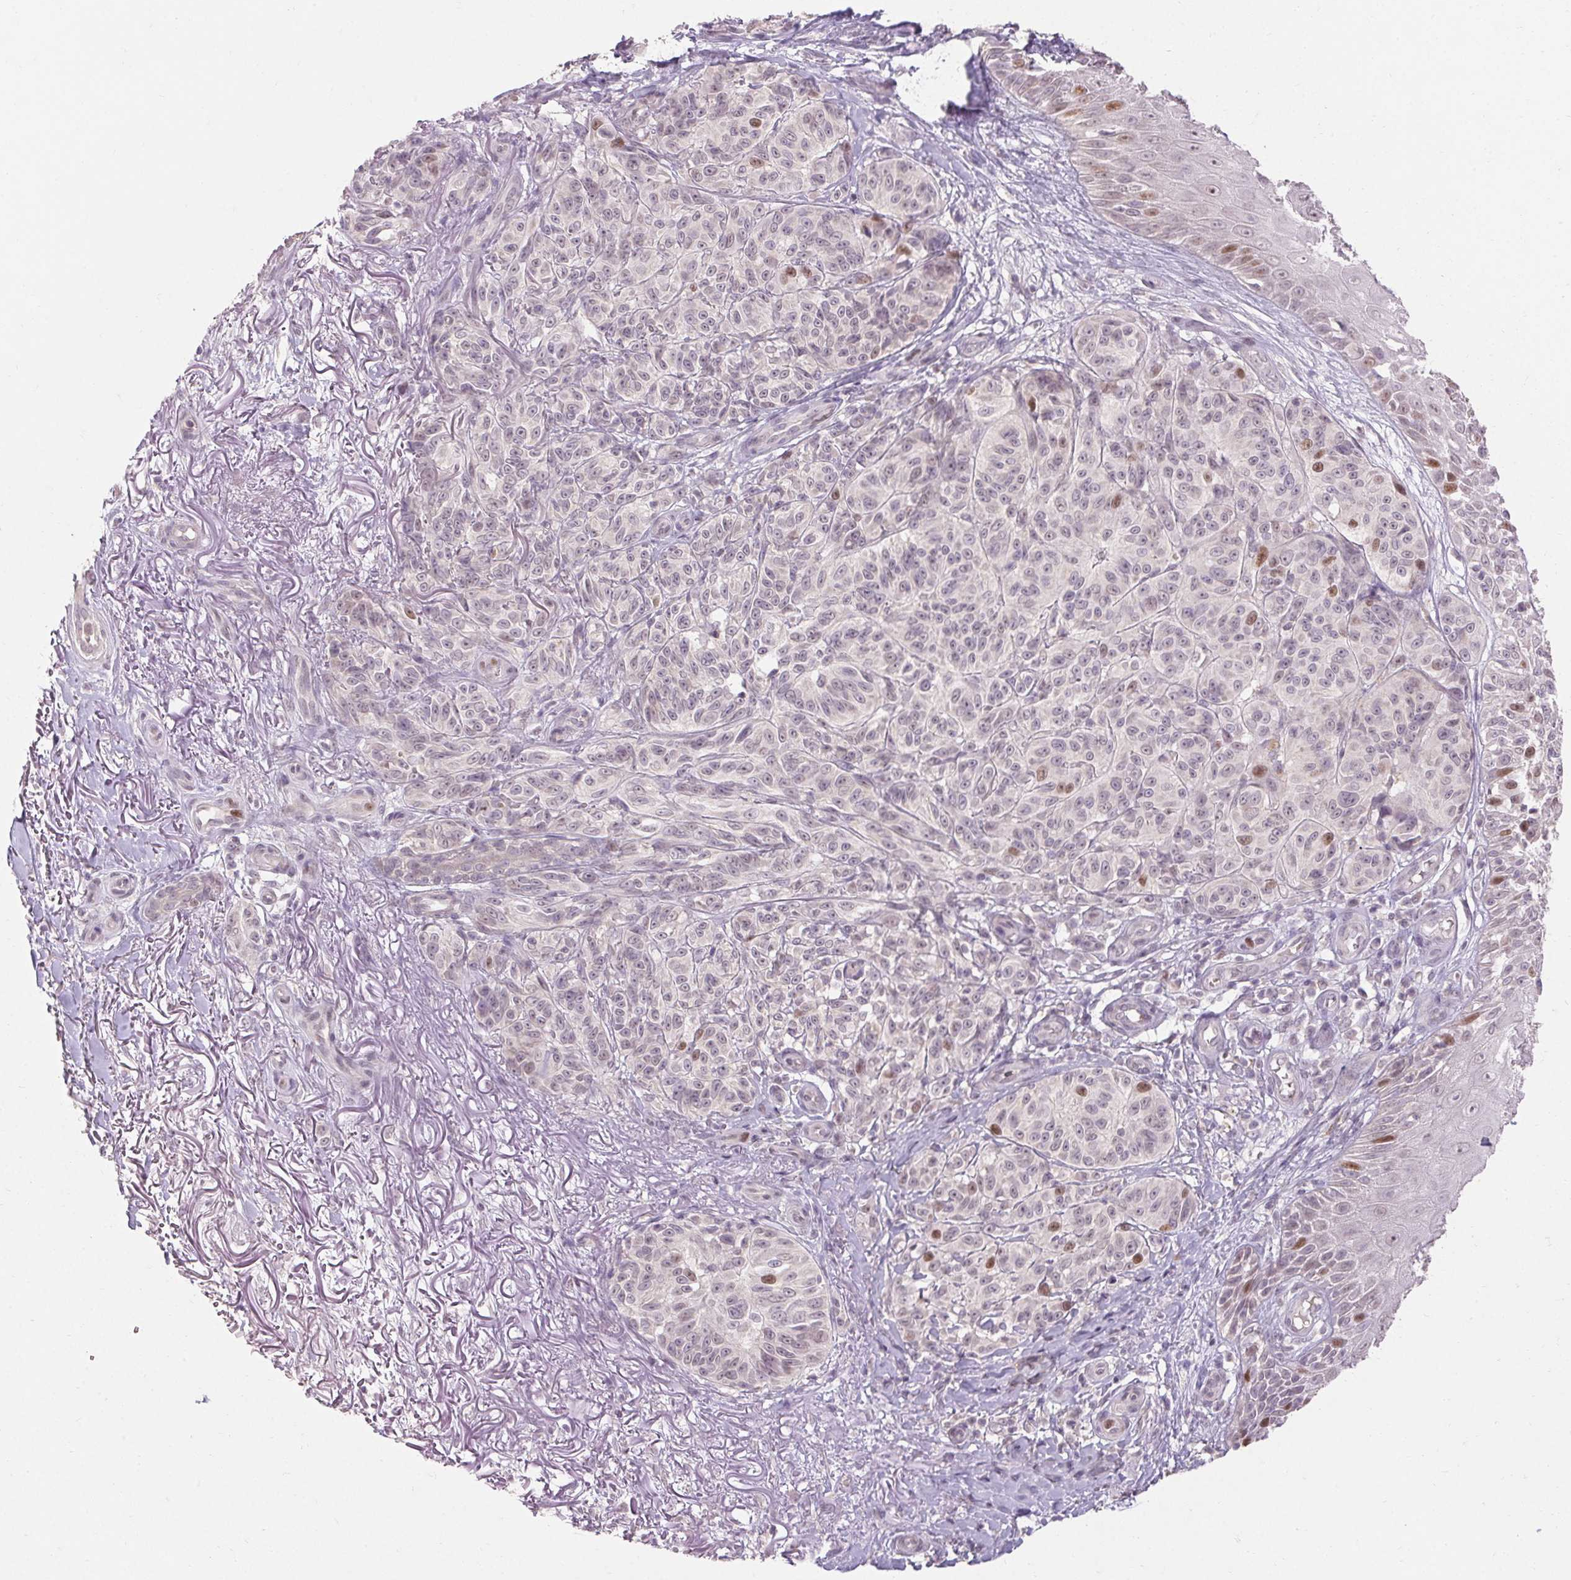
{"staining": {"intensity": "moderate", "quantity": "<25%", "location": "nuclear"}, "tissue": "melanoma", "cell_type": "Tumor cells", "image_type": "cancer", "snomed": [{"axis": "morphology", "description": "Malignant melanoma, NOS"}, {"axis": "topography", "description": "Skin"}], "caption": "Melanoma stained with a protein marker demonstrates moderate staining in tumor cells.", "gene": "SKP2", "patient": {"sex": "female", "age": 85}}